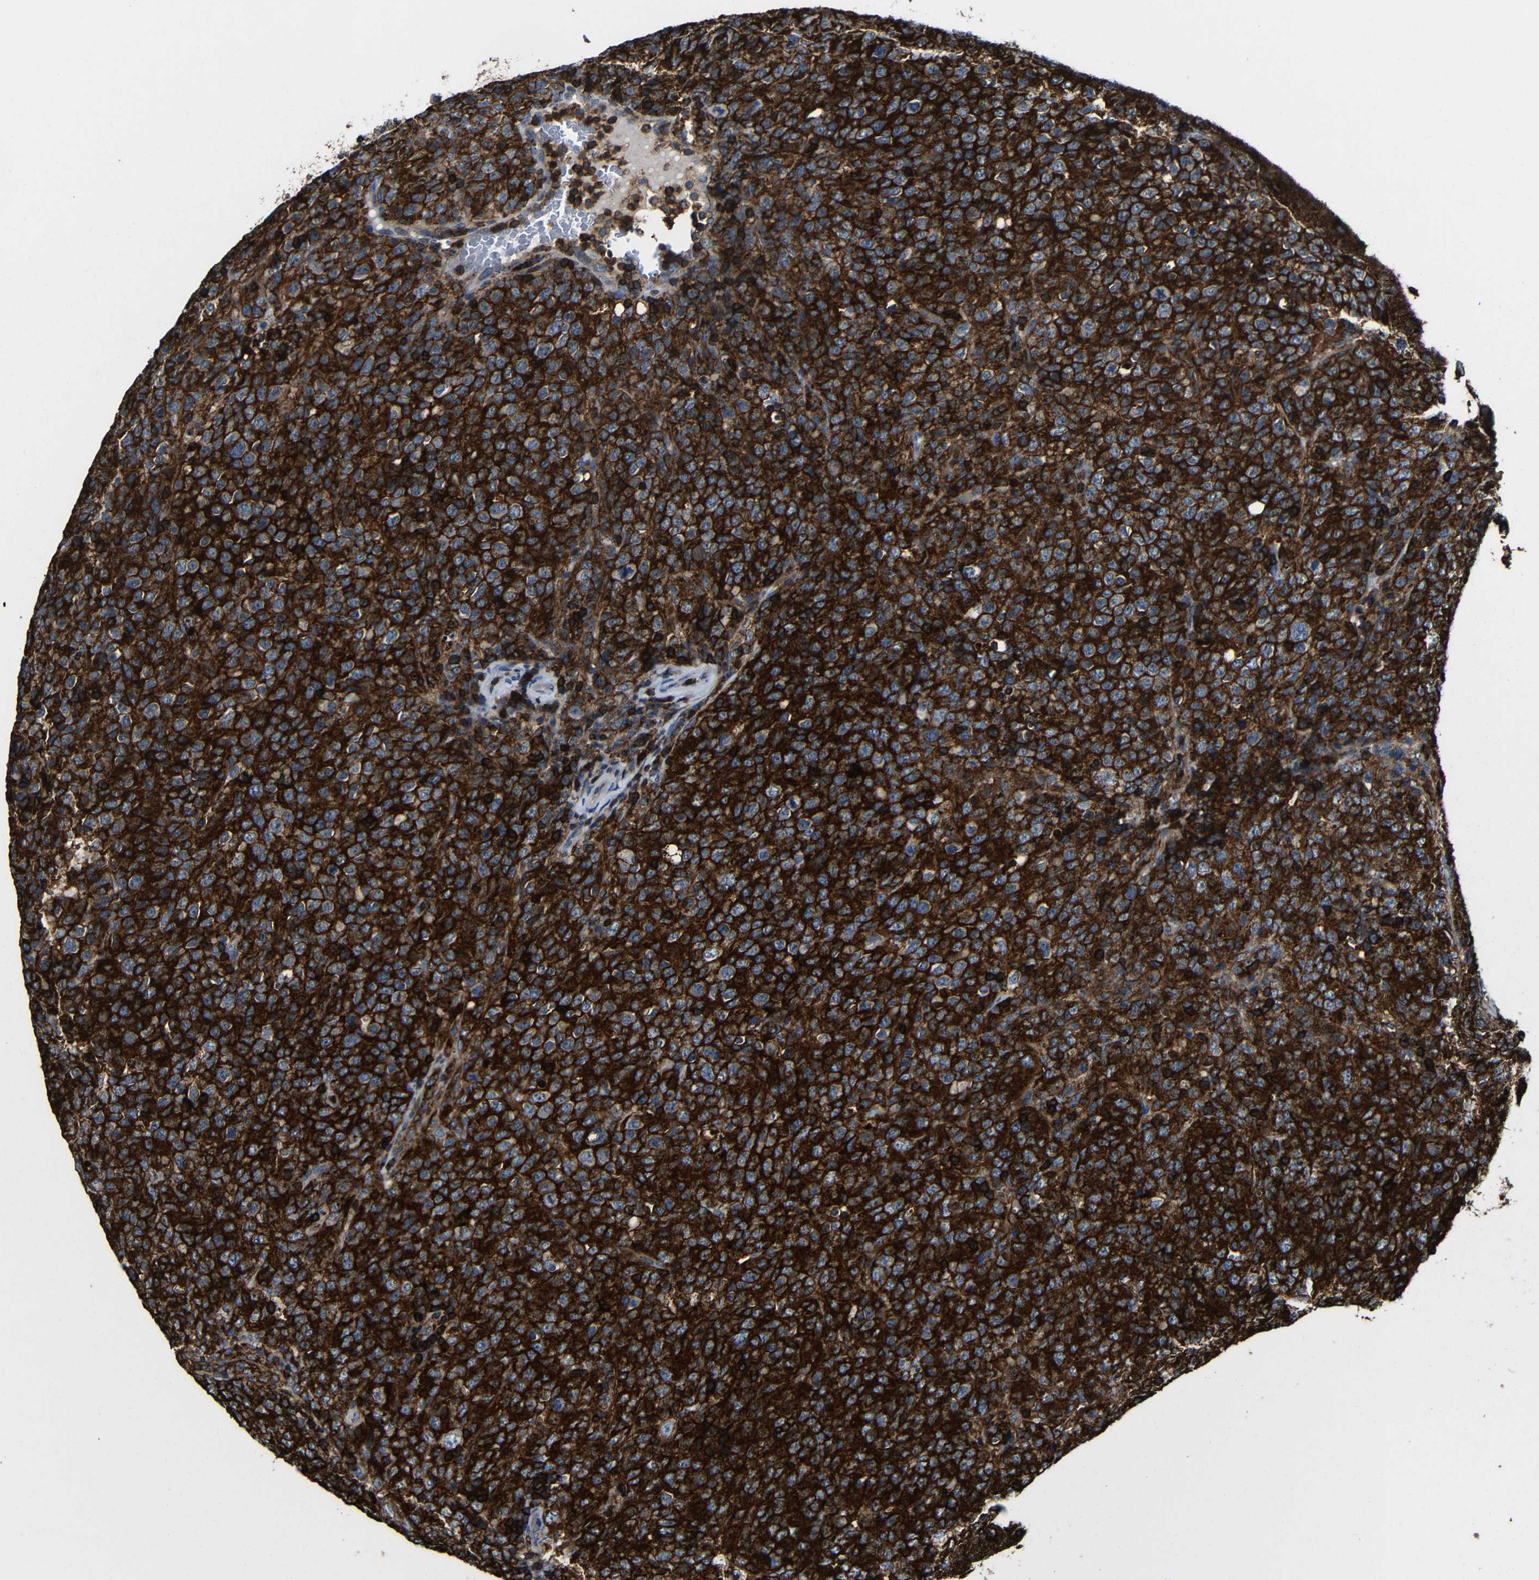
{"staining": {"intensity": "strong", "quantity": ">75%", "location": "cytoplasmic/membranous"}, "tissue": "lymphoma", "cell_type": "Tumor cells", "image_type": "cancer", "snomed": [{"axis": "morphology", "description": "Malignant lymphoma, non-Hodgkin's type, High grade"}, {"axis": "topography", "description": "Tonsil"}], "caption": "High-magnification brightfield microscopy of lymphoma stained with DAB (brown) and counterstained with hematoxylin (blue). tumor cells exhibit strong cytoplasmic/membranous expression is identified in about>75% of cells. (Stains: DAB (3,3'-diaminobenzidine) in brown, nuclei in blue, Microscopy: brightfield microscopy at high magnification).", "gene": "P2RY12", "patient": {"sex": "female", "age": 36}}